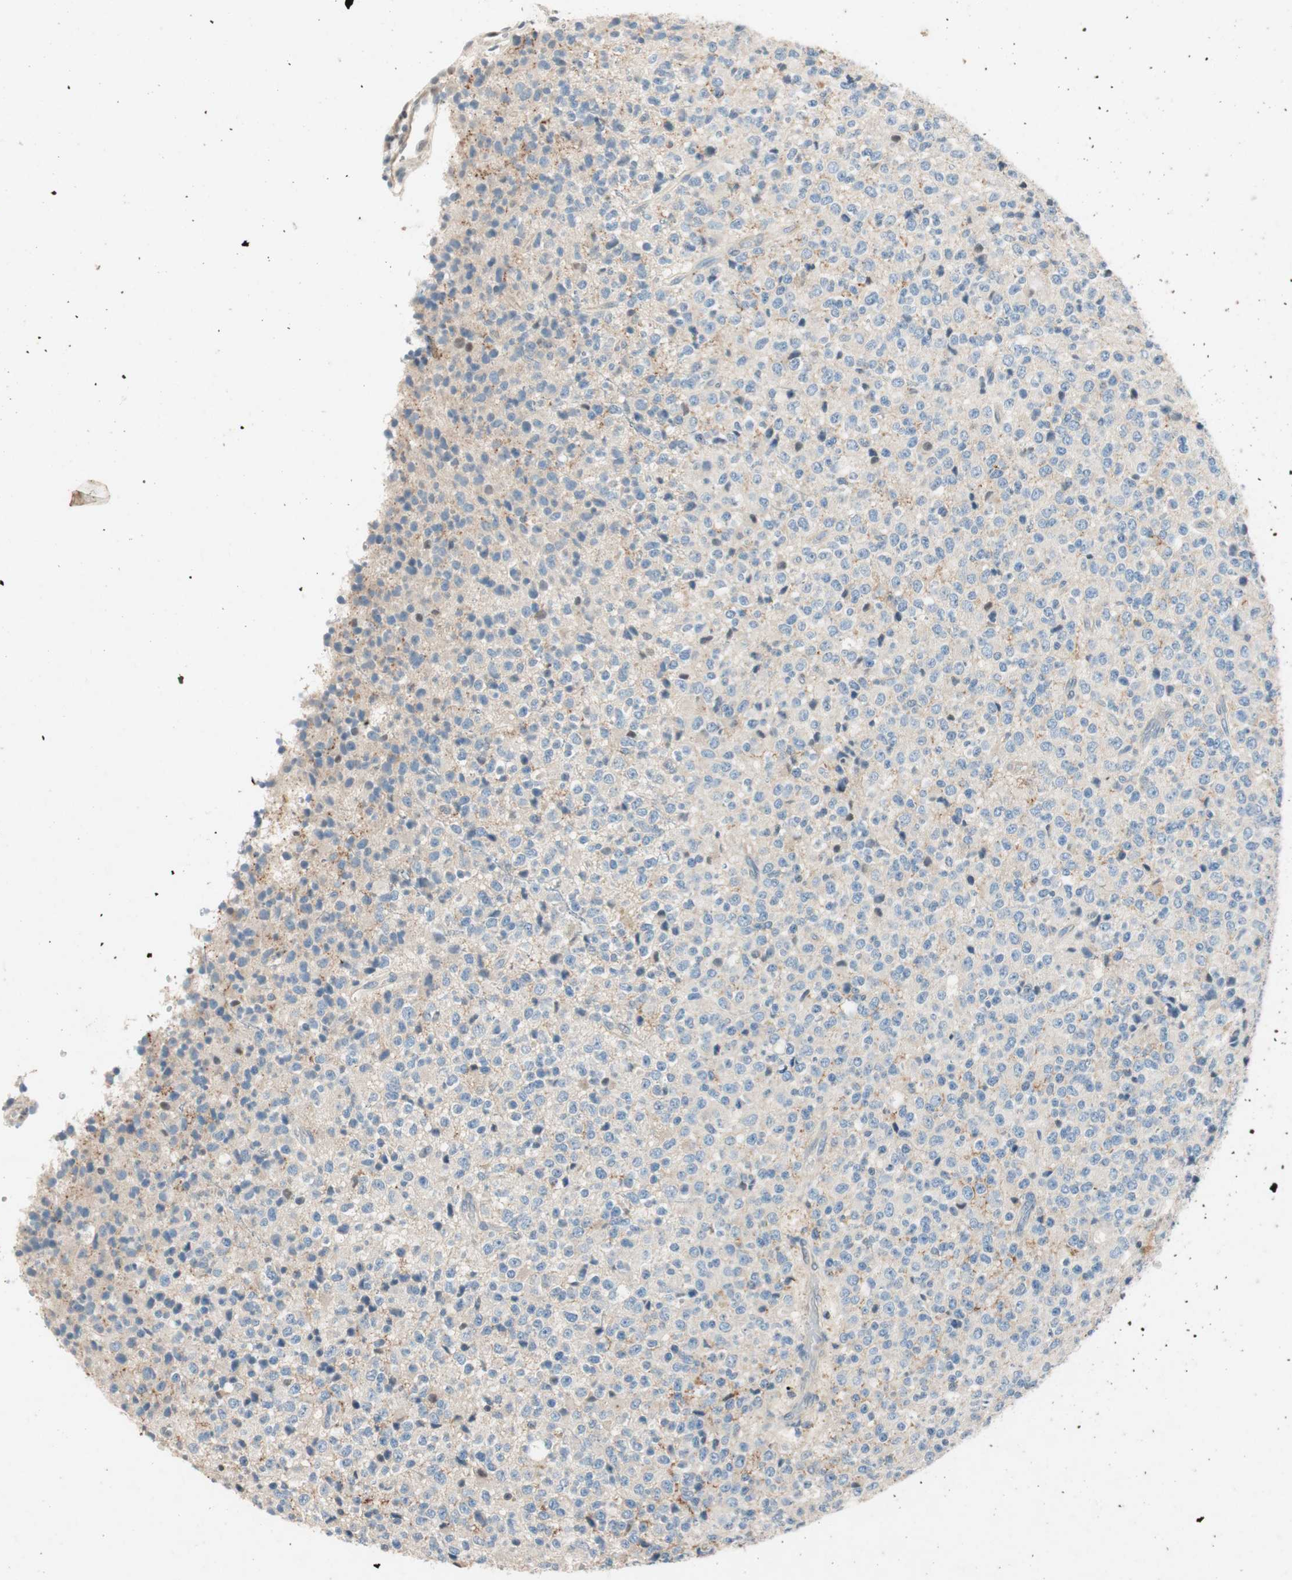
{"staining": {"intensity": "negative", "quantity": "none", "location": "none"}, "tissue": "glioma", "cell_type": "Tumor cells", "image_type": "cancer", "snomed": [{"axis": "morphology", "description": "Glioma, malignant, High grade"}, {"axis": "topography", "description": "pancreas cauda"}], "caption": "Human malignant glioma (high-grade) stained for a protein using IHC shows no positivity in tumor cells.", "gene": "SERPINB5", "patient": {"sex": "male", "age": 60}}